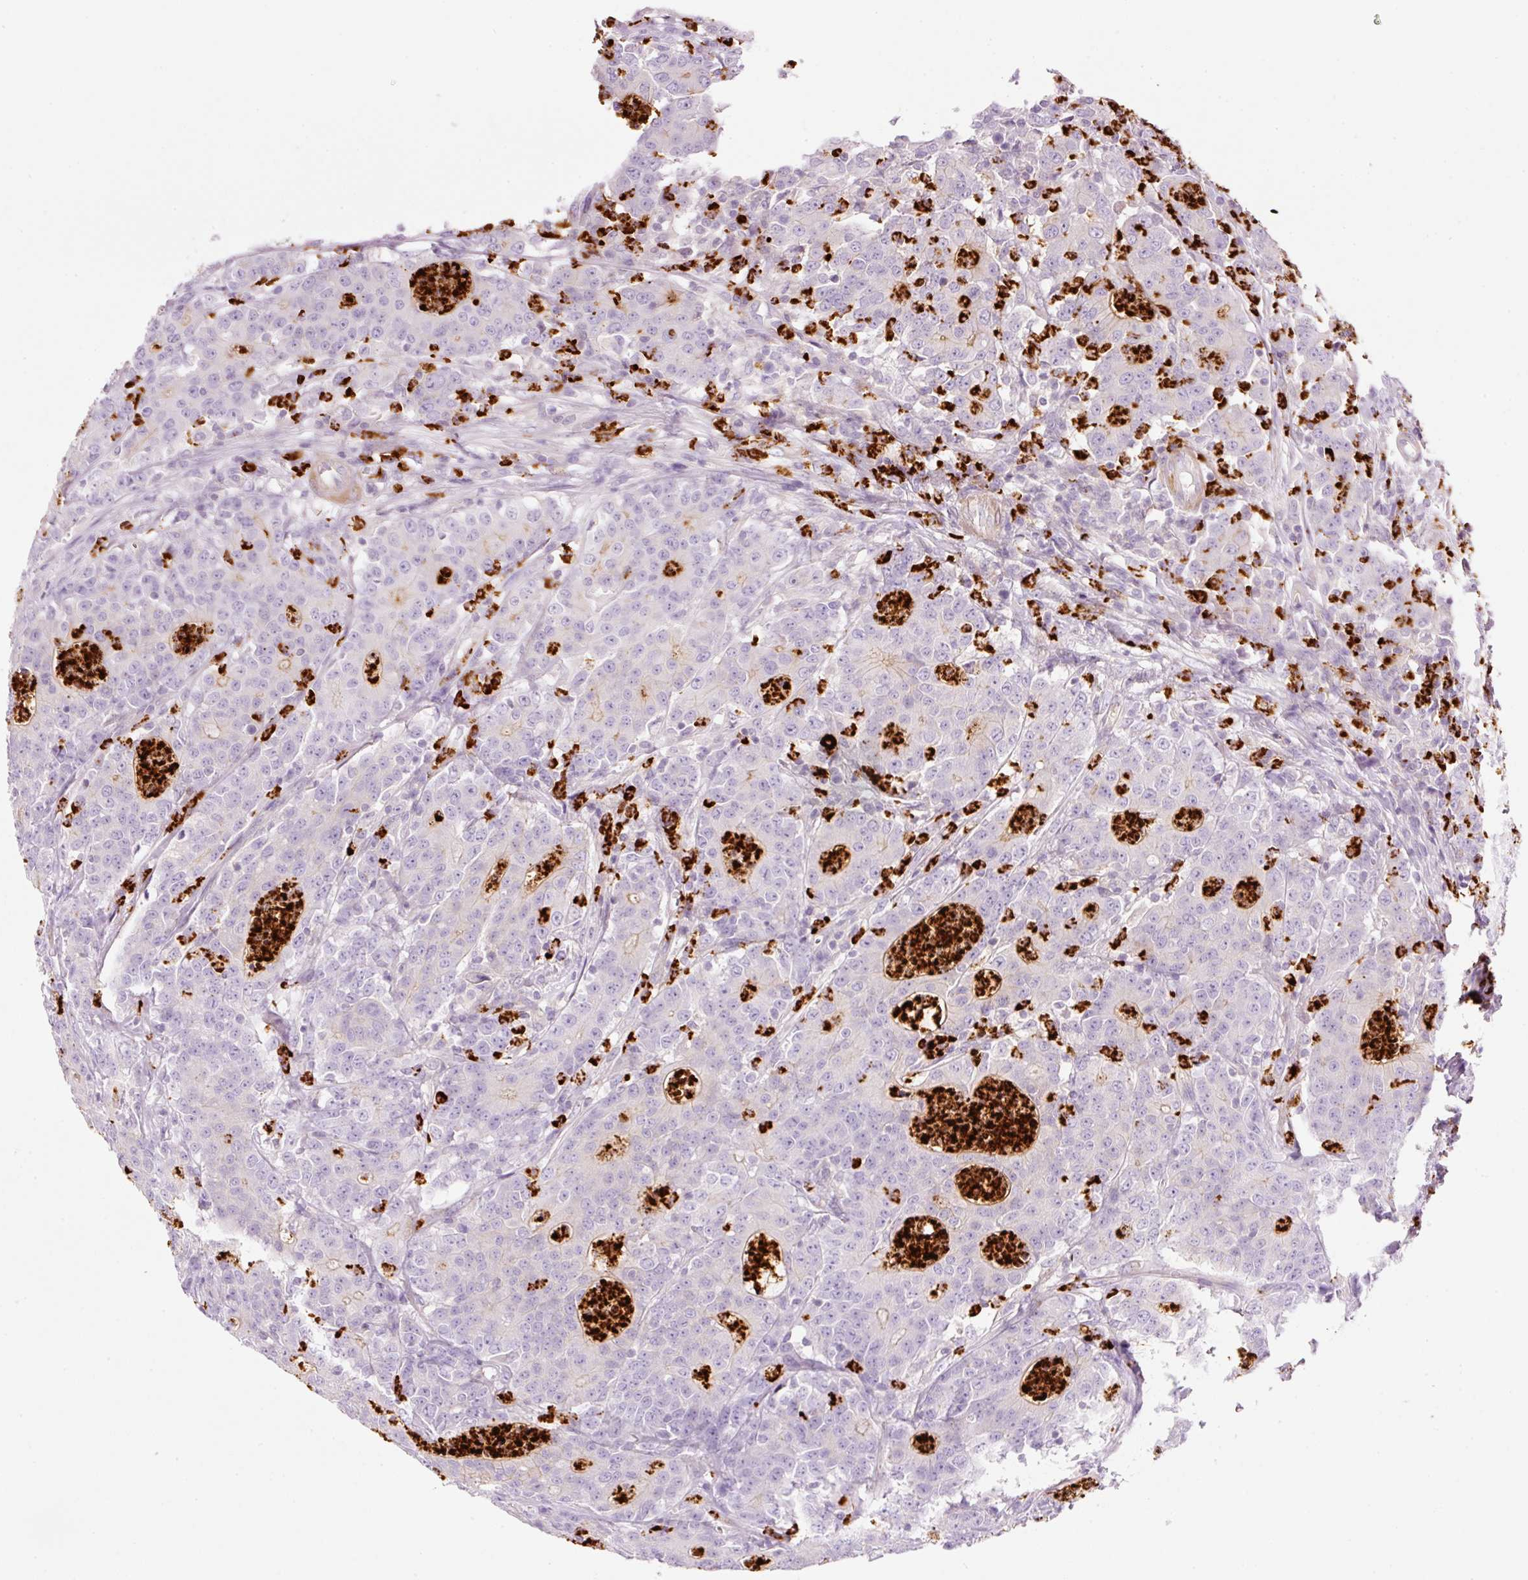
{"staining": {"intensity": "negative", "quantity": "none", "location": "none"}, "tissue": "colorectal cancer", "cell_type": "Tumor cells", "image_type": "cancer", "snomed": [{"axis": "morphology", "description": "Adenocarcinoma, NOS"}, {"axis": "topography", "description": "Colon"}], "caption": "IHC of human colorectal cancer (adenocarcinoma) shows no expression in tumor cells.", "gene": "MAP3K3", "patient": {"sex": "male", "age": 83}}